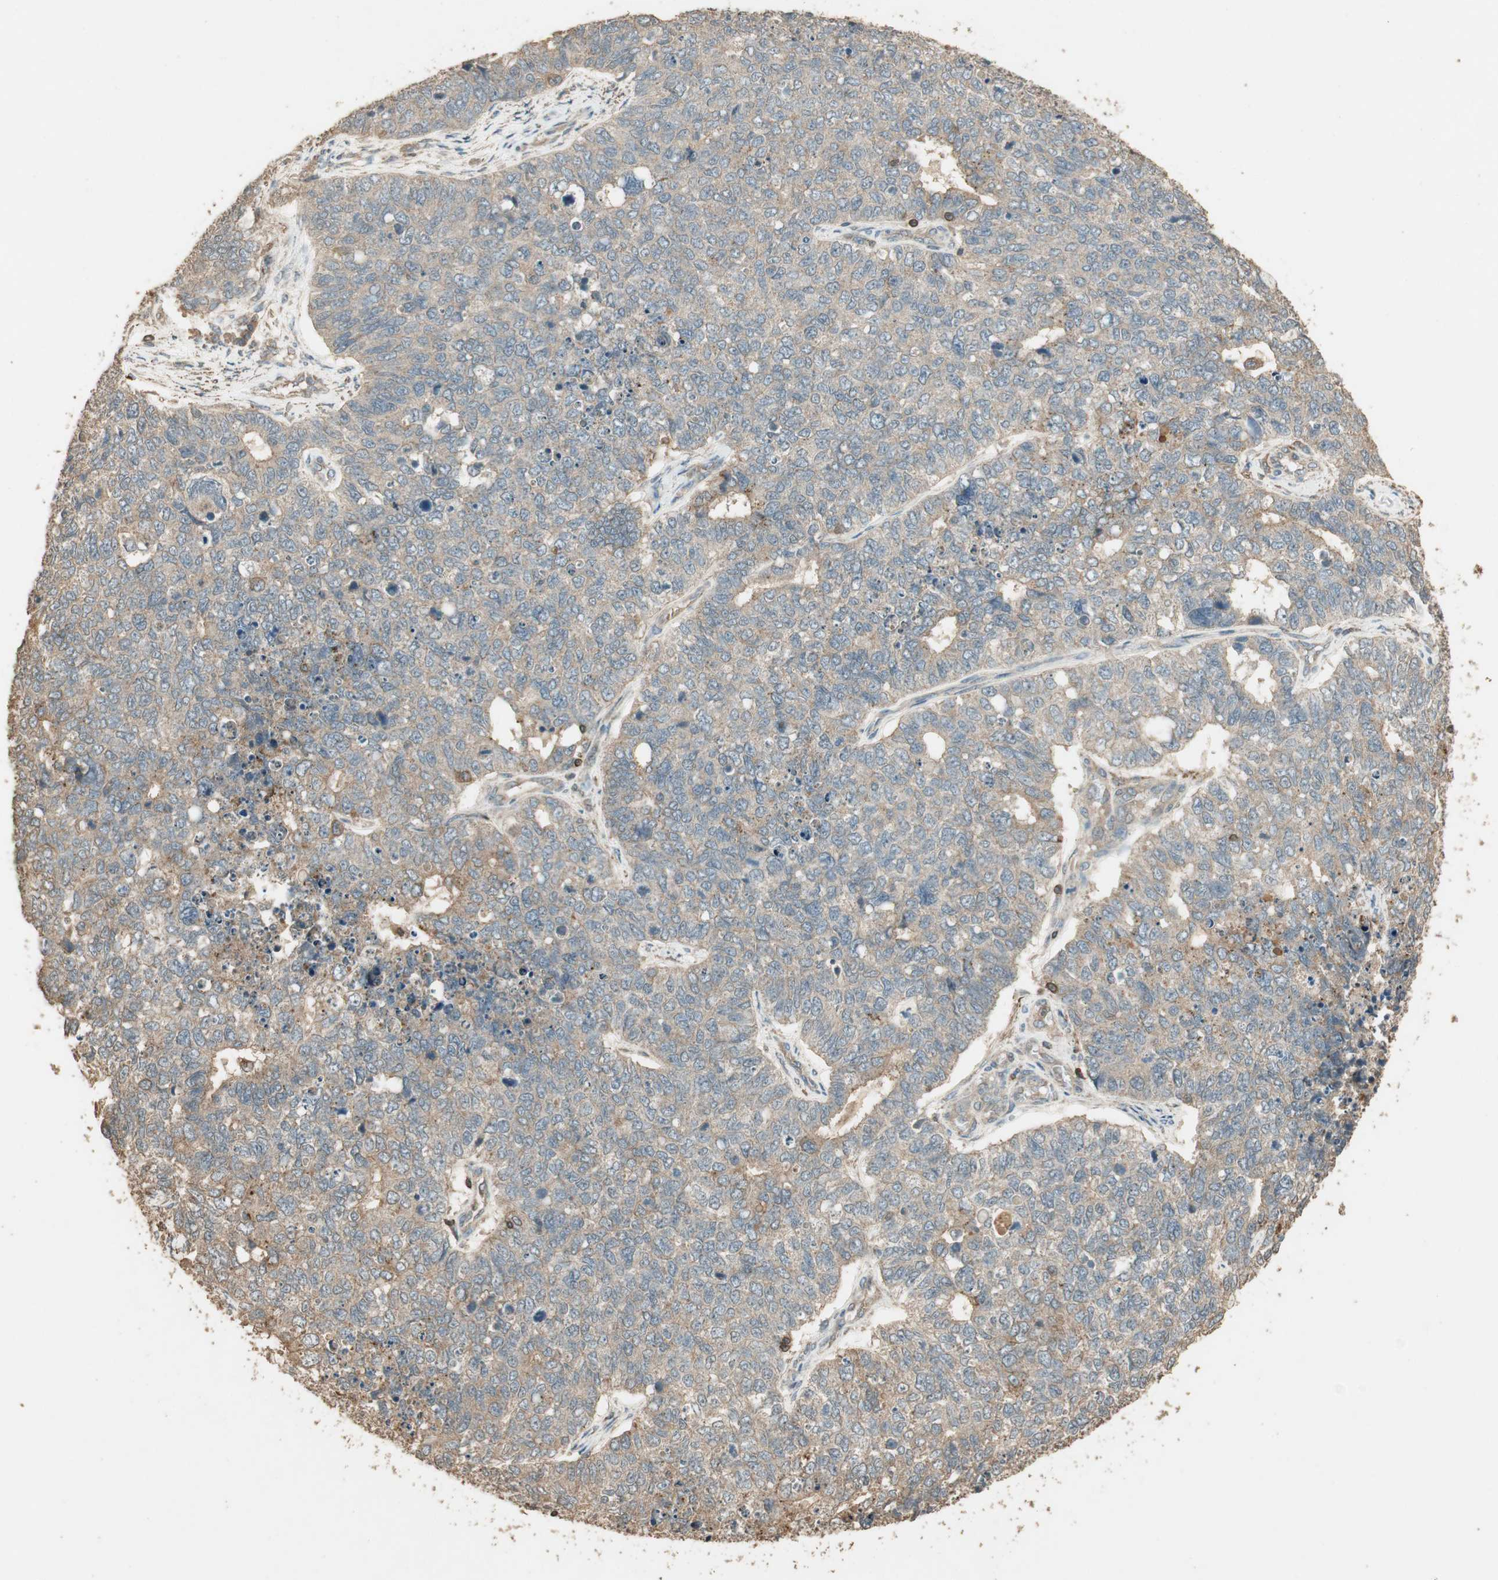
{"staining": {"intensity": "moderate", "quantity": "25%-75%", "location": "cytoplasmic/membranous"}, "tissue": "cervical cancer", "cell_type": "Tumor cells", "image_type": "cancer", "snomed": [{"axis": "morphology", "description": "Squamous cell carcinoma, NOS"}, {"axis": "topography", "description": "Cervix"}], "caption": "This photomicrograph exhibits squamous cell carcinoma (cervical) stained with immunohistochemistry to label a protein in brown. The cytoplasmic/membranous of tumor cells show moderate positivity for the protein. Nuclei are counter-stained blue.", "gene": "USP2", "patient": {"sex": "female", "age": 63}}